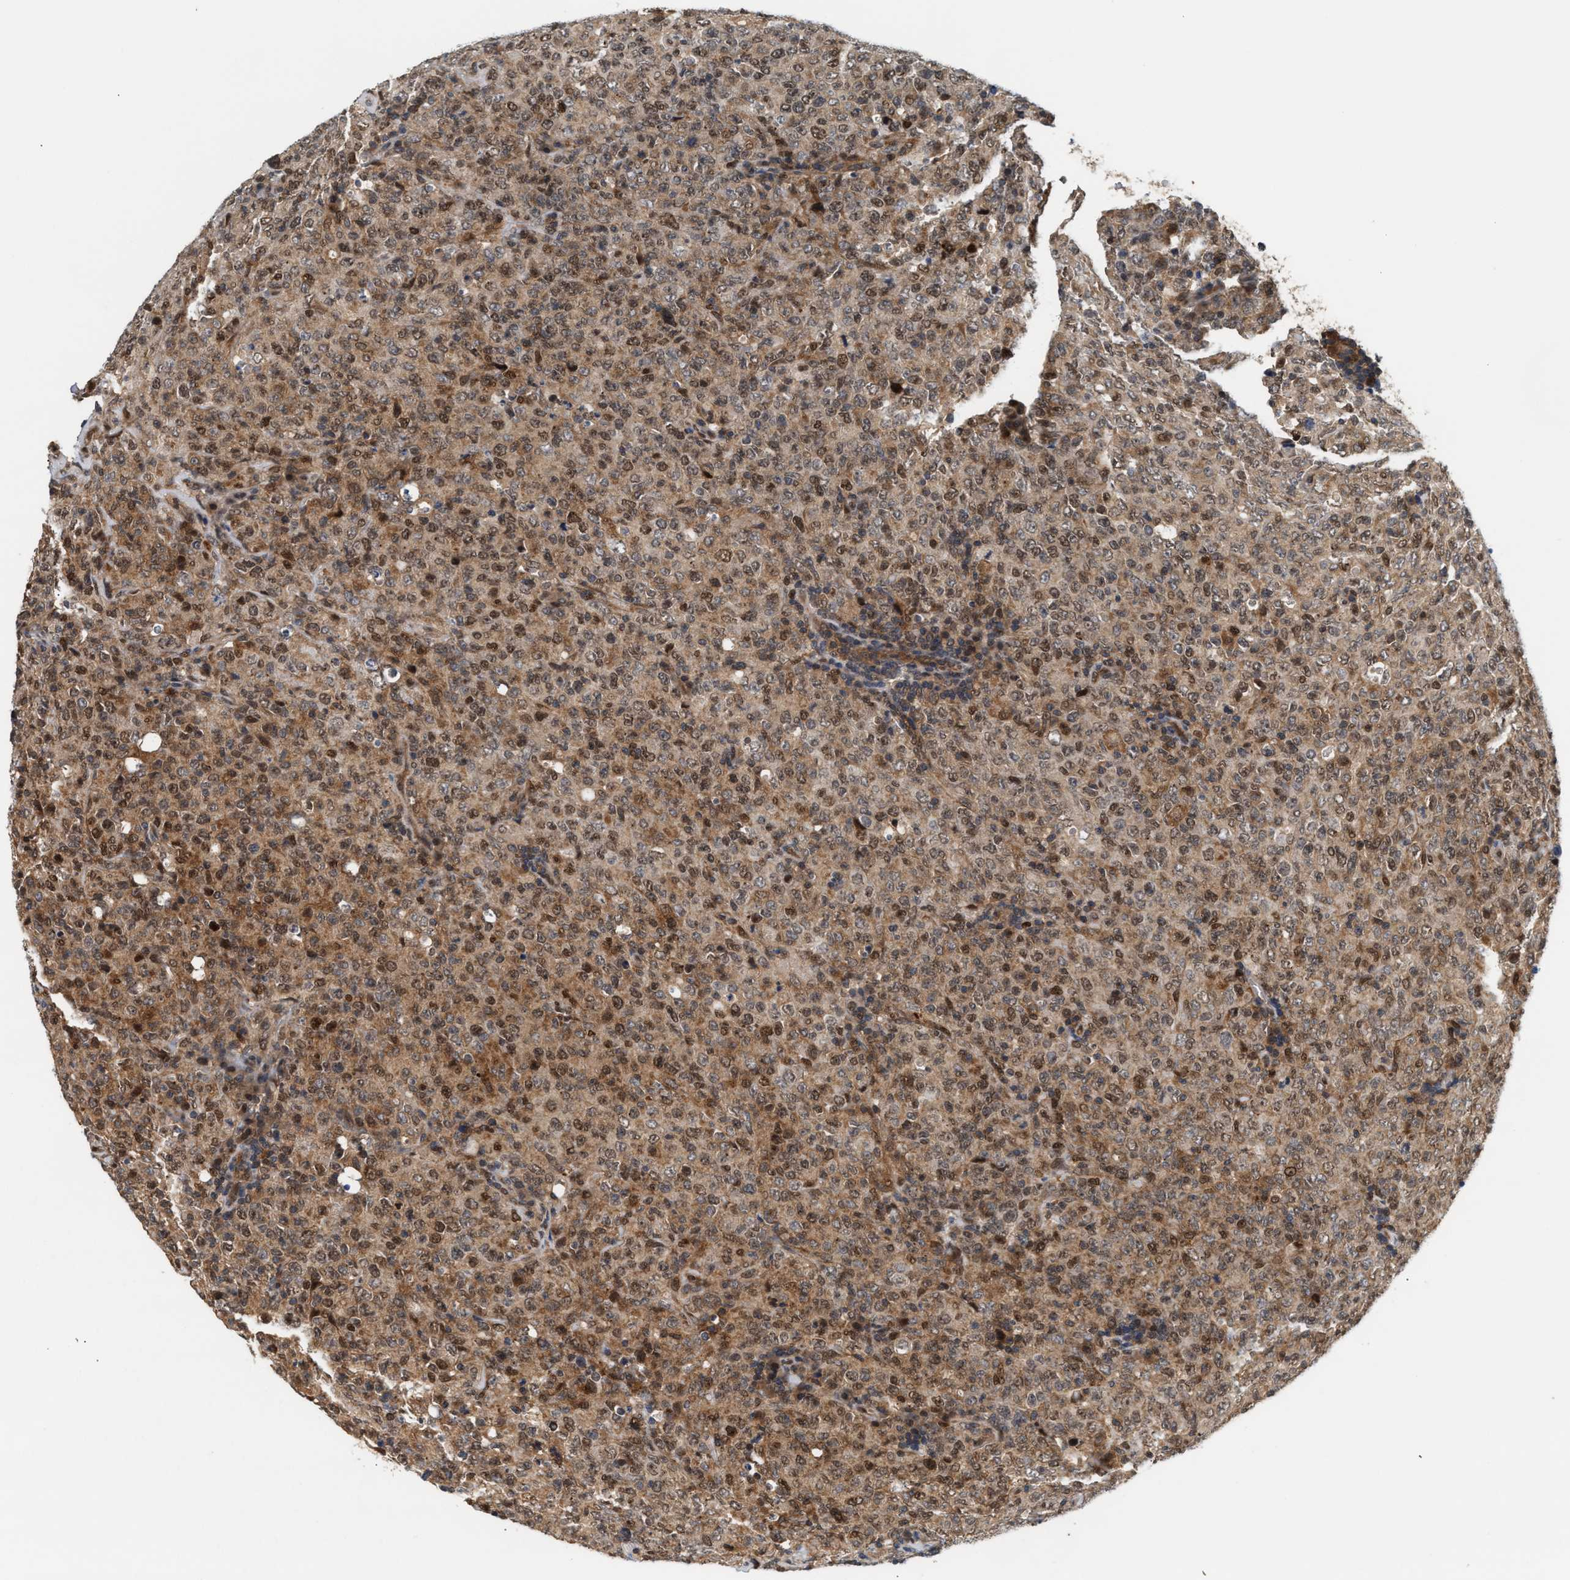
{"staining": {"intensity": "moderate", "quantity": ">75%", "location": "cytoplasmic/membranous,nuclear"}, "tissue": "lymphoma", "cell_type": "Tumor cells", "image_type": "cancer", "snomed": [{"axis": "morphology", "description": "Malignant lymphoma, non-Hodgkin's type, High grade"}, {"axis": "topography", "description": "Tonsil"}], "caption": "There is medium levels of moderate cytoplasmic/membranous and nuclear staining in tumor cells of lymphoma, as demonstrated by immunohistochemical staining (brown color).", "gene": "ABHD5", "patient": {"sex": "female", "age": 36}}